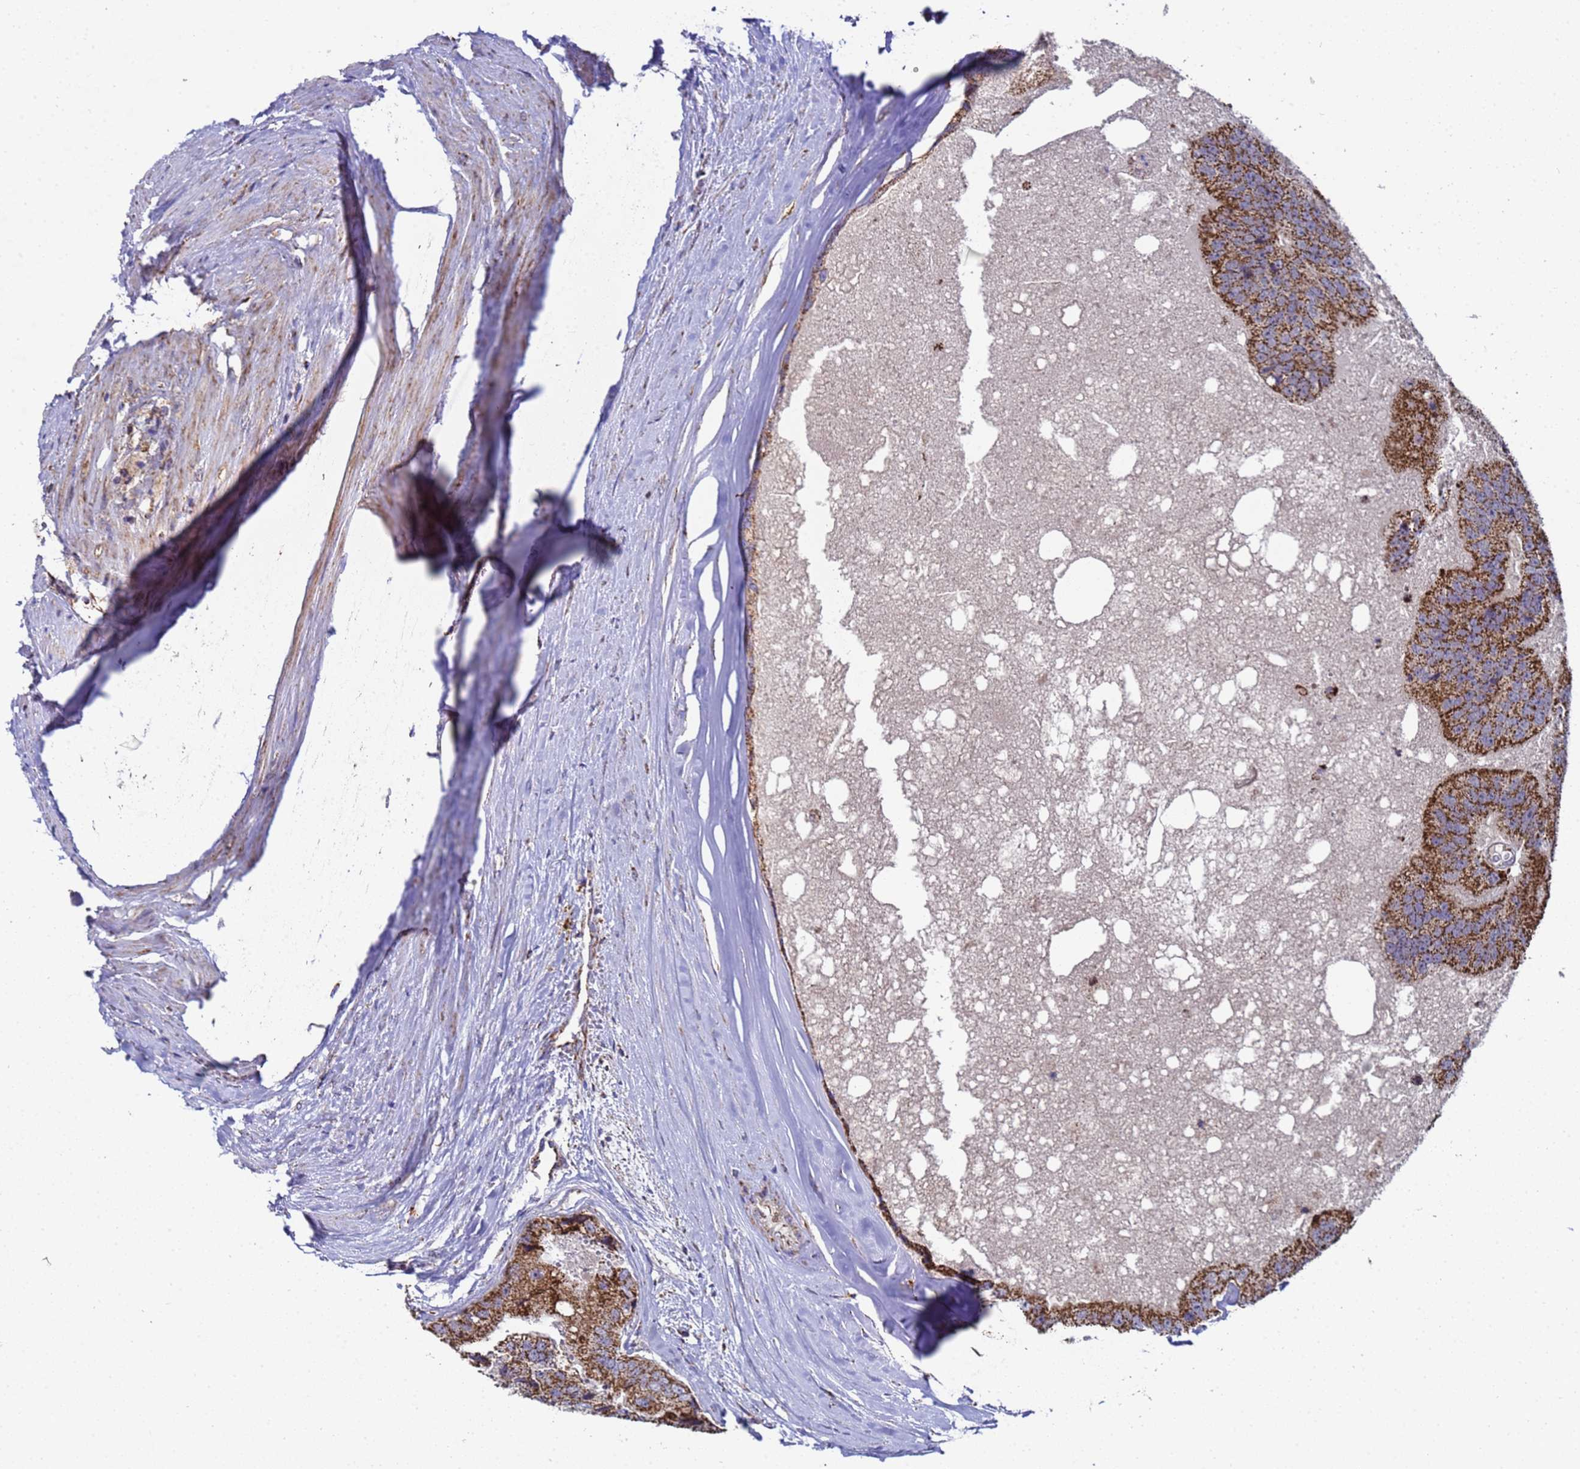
{"staining": {"intensity": "strong", "quantity": ">75%", "location": "cytoplasmic/membranous"}, "tissue": "prostate cancer", "cell_type": "Tumor cells", "image_type": "cancer", "snomed": [{"axis": "morphology", "description": "Adenocarcinoma, High grade"}, {"axis": "topography", "description": "Prostate"}], "caption": "A high-resolution micrograph shows IHC staining of high-grade adenocarcinoma (prostate), which exhibits strong cytoplasmic/membranous staining in approximately >75% of tumor cells.", "gene": "MRPS12", "patient": {"sex": "male", "age": 70}}